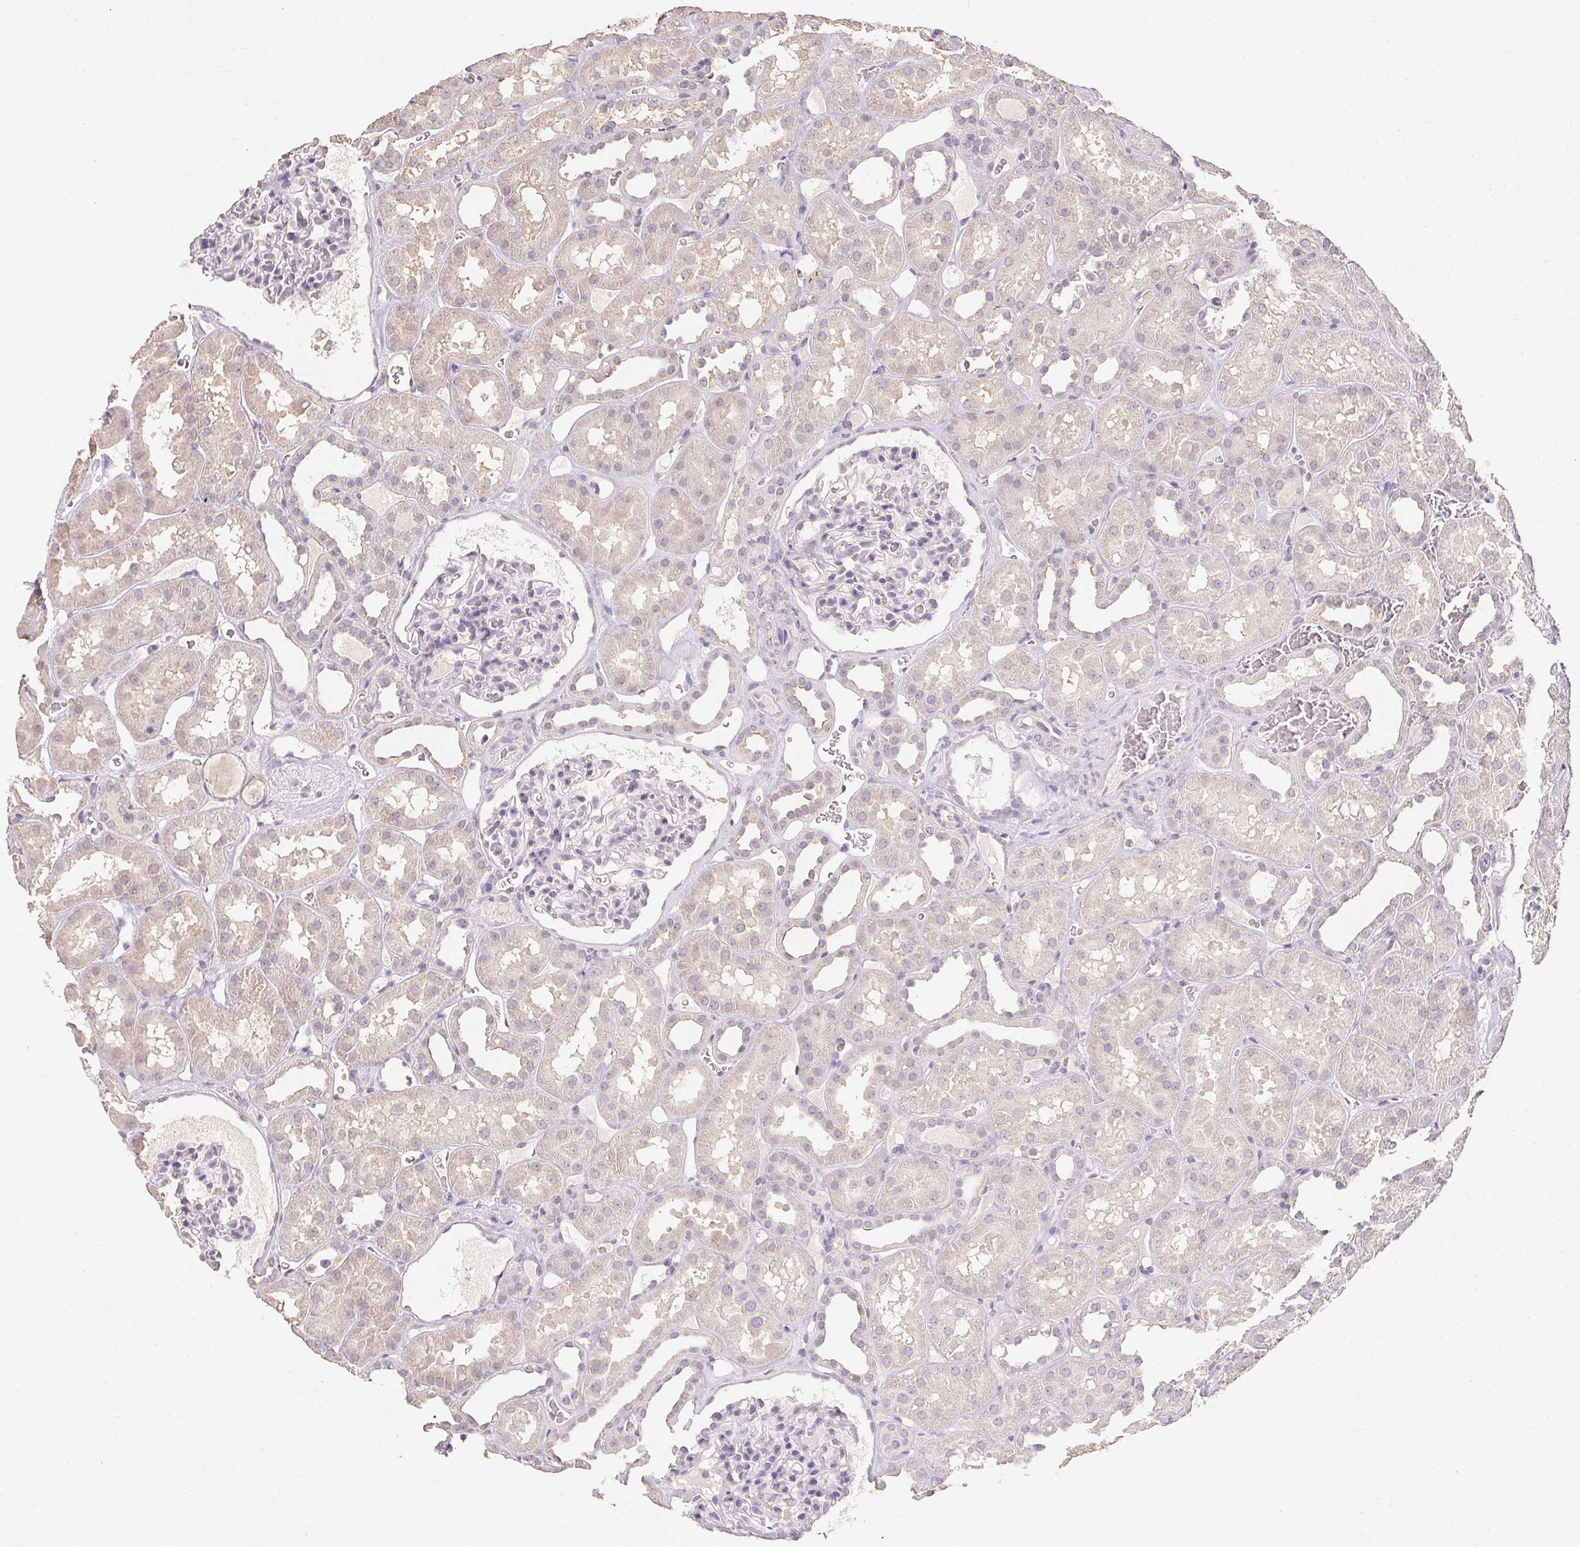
{"staining": {"intensity": "negative", "quantity": "none", "location": "none"}, "tissue": "kidney", "cell_type": "Cells in glomeruli", "image_type": "normal", "snomed": [{"axis": "morphology", "description": "Normal tissue, NOS"}, {"axis": "topography", "description": "Kidney"}], "caption": "DAB immunohistochemical staining of benign kidney displays no significant positivity in cells in glomeruli. (DAB (3,3'-diaminobenzidine) IHC with hematoxylin counter stain).", "gene": "MAP7D2", "patient": {"sex": "female", "age": 41}}